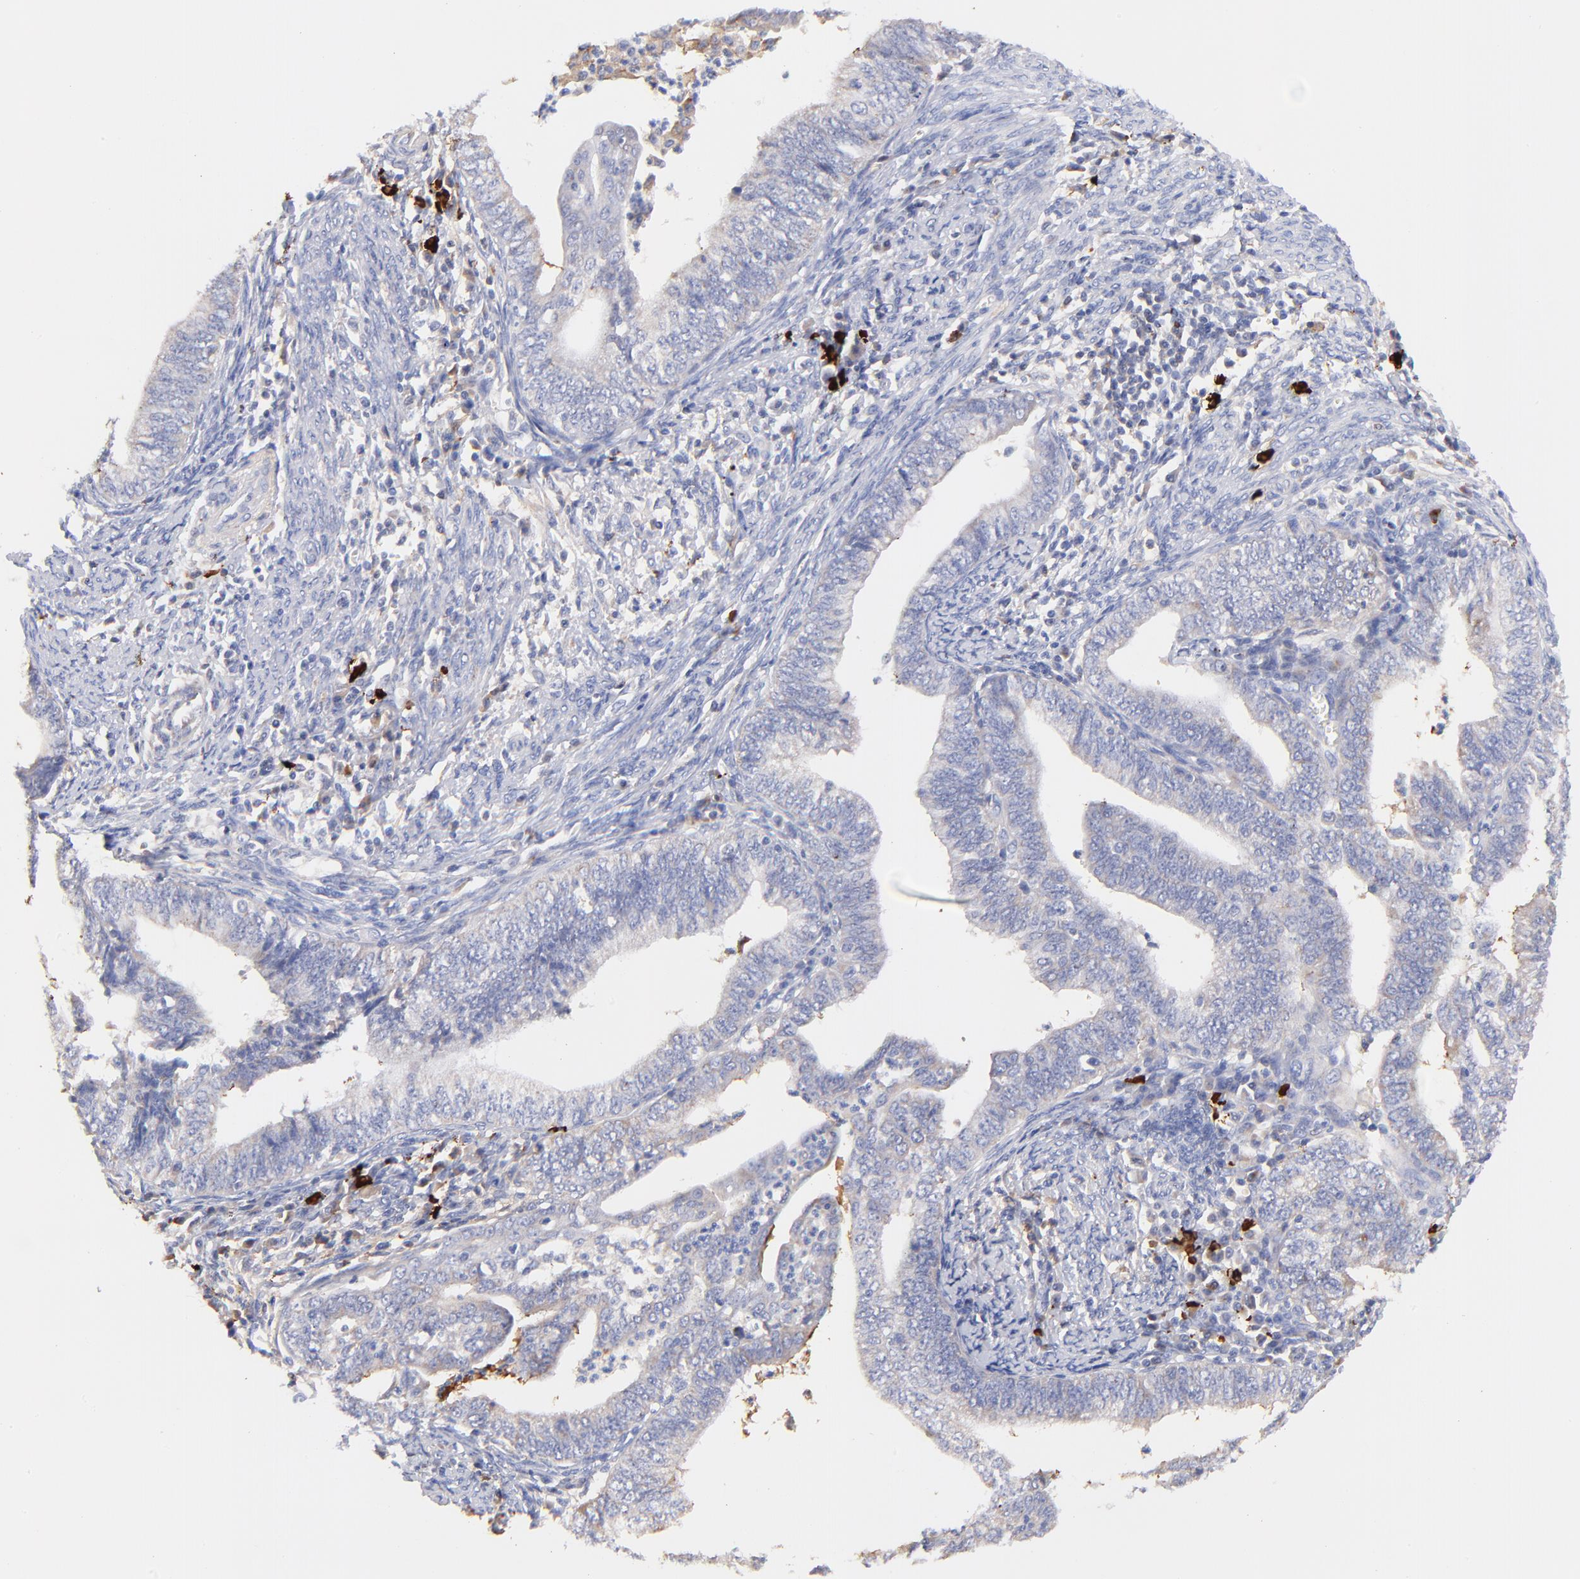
{"staining": {"intensity": "negative", "quantity": "none", "location": "none"}, "tissue": "endometrial cancer", "cell_type": "Tumor cells", "image_type": "cancer", "snomed": [{"axis": "morphology", "description": "Adenocarcinoma, NOS"}, {"axis": "topography", "description": "Endometrium"}], "caption": "High power microscopy micrograph of an immunohistochemistry histopathology image of endometrial cancer (adenocarcinoma), revealing no significant staining in tumor cells. The staining was performed using DAB to visualize the protein expression in brown, while the nuclei were stained in blue with hematoxylin (Magnification: 20x).", "gene": "IGLV7-43", "patient": {"sex": "female", "age": 66}}